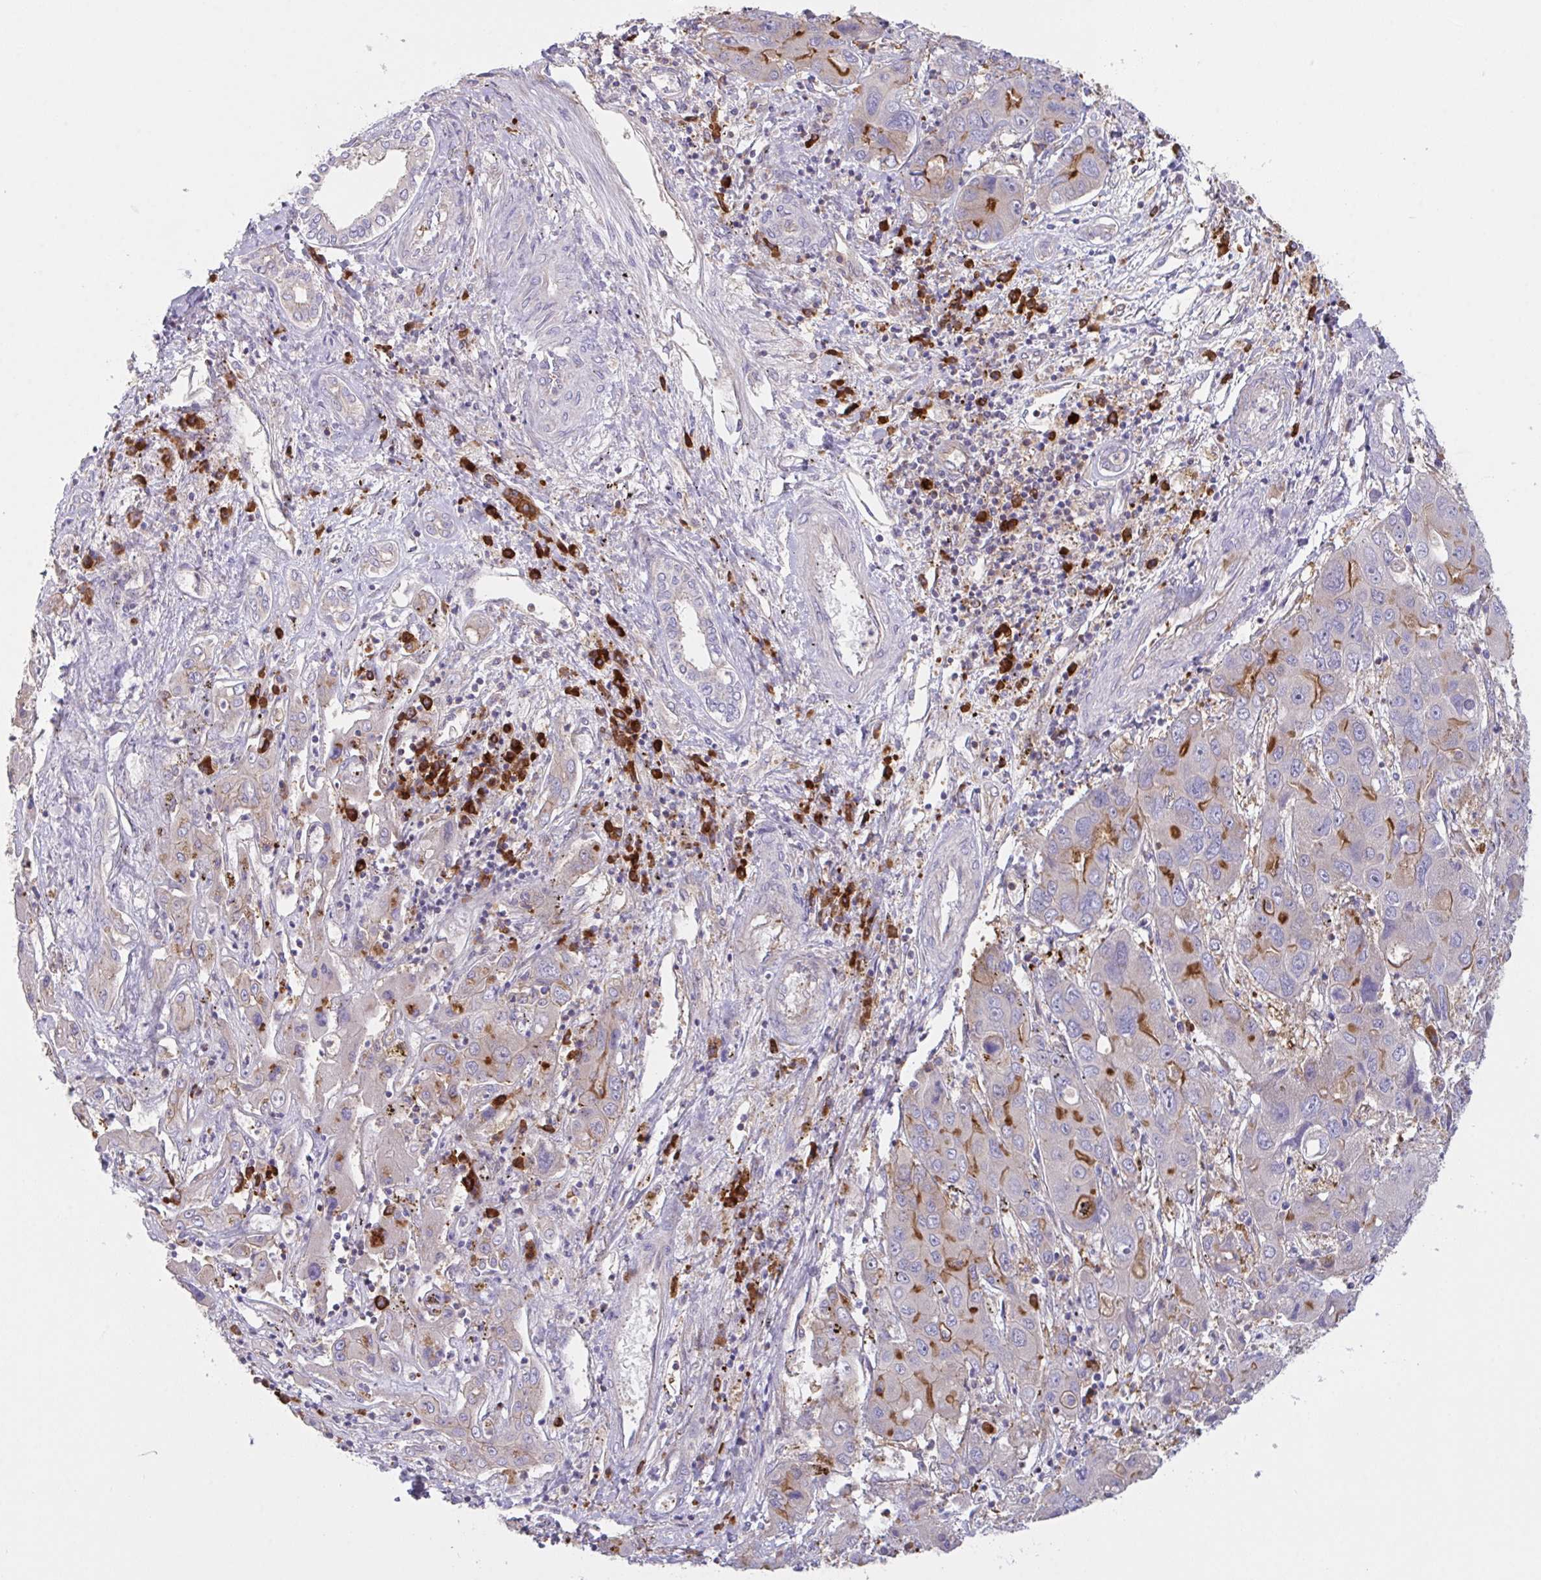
{"staining": {"intensity": "moderate", "quantity": "<25%", "location": "cytoplasmic/membranous"}, "tissue": "liver cancer", "cell_type": "Tumor cells", "image_type": "cancer", "snomed": [{"axis": "morphology", "description": "Cholangiocarcinoma"}, {"axis": "topography", "description": "Liver"}], "caption": "A brown stain highlights moderate cytoplasmic/membranous expression of a protein in liver cholangiocarcinoma tumor cells.", "gene": "YARS2", "patient": {"sex": "male", "age": 67}}